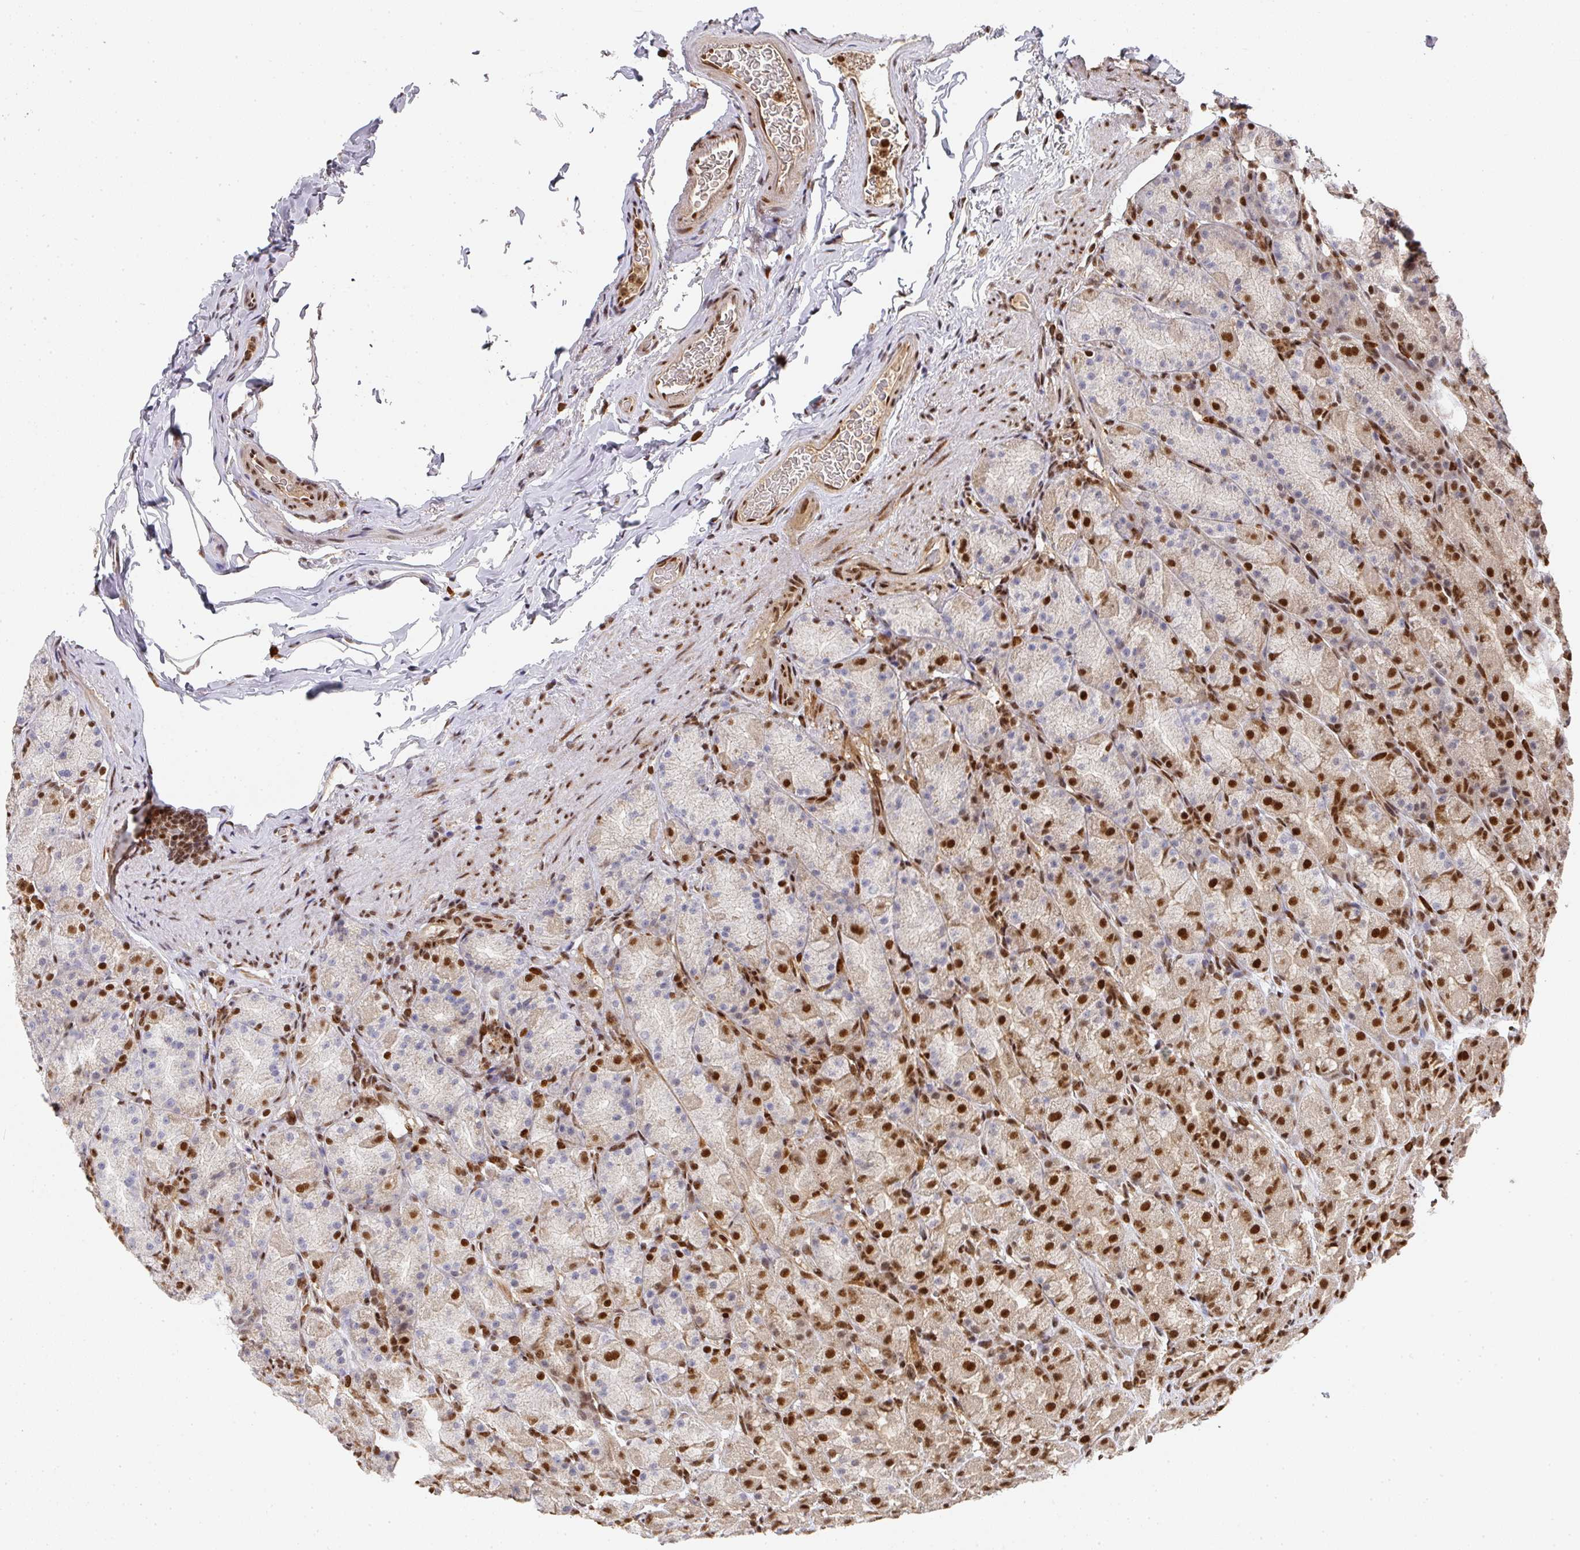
{"staining": {"intensity": "strong", "quantity": "25%-75%", "location": "nuclear"}, "tissue": "stomach", "cell_type": "Glandular cells", "image_type": "normal", "snomed": [{"axis": "morphology", "description": "Normal tissue, NOS"}, {"axis": "topography", "description": "Stomach, upper"}, {"axis": "topography", "description": "Stomach"}], "caption": "The histopathology image demonstrates staining of benign stomach, revealing strong nuclear protein positivity (brown color) within glandular cells.", "gene": "DIDO1", "patient": {"sex": "male", "age": 68}}